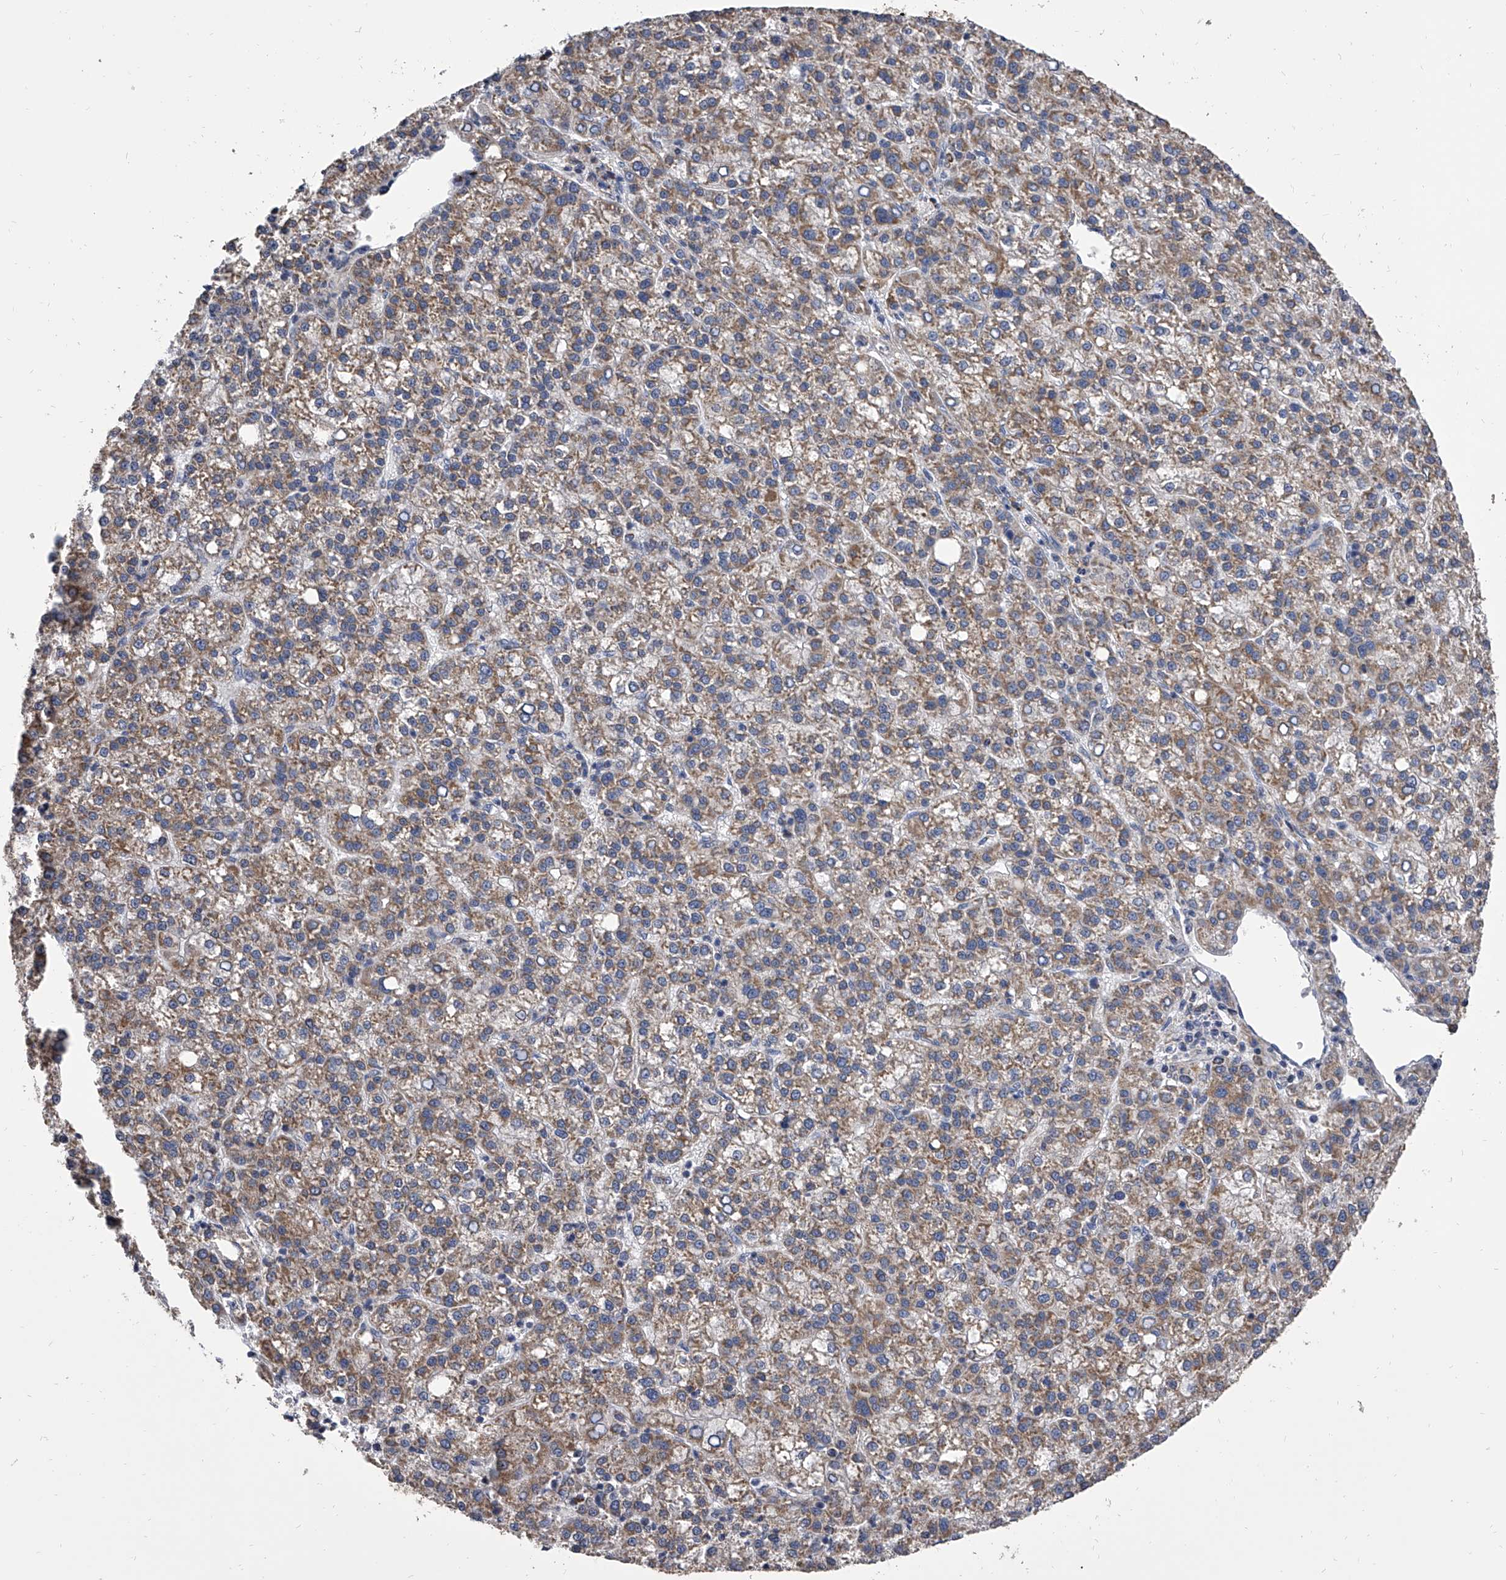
{"staining": {"intensity": "weak", "quantity": ">75%", "location": "cytoplasmic/membranous"}, "tissue": "liver cancer", "cell_type": "Tumor cells", "image_type": "cancer", "snomed": [{"axis": "morphology", "description": "Carcinoma, Hepatocellular, NOS"}, {"axis": "topography", "description": "Liver"}], "caption": "Protein analysis of liver hepatocellular carcinoma tissue exhibits weak cytoplasmic/membranous staining in about >75% of tumor cells. Nuclei are stained in blue.", "gene": "MRPL28", "patient": {"sex": "female", "age": 58}}